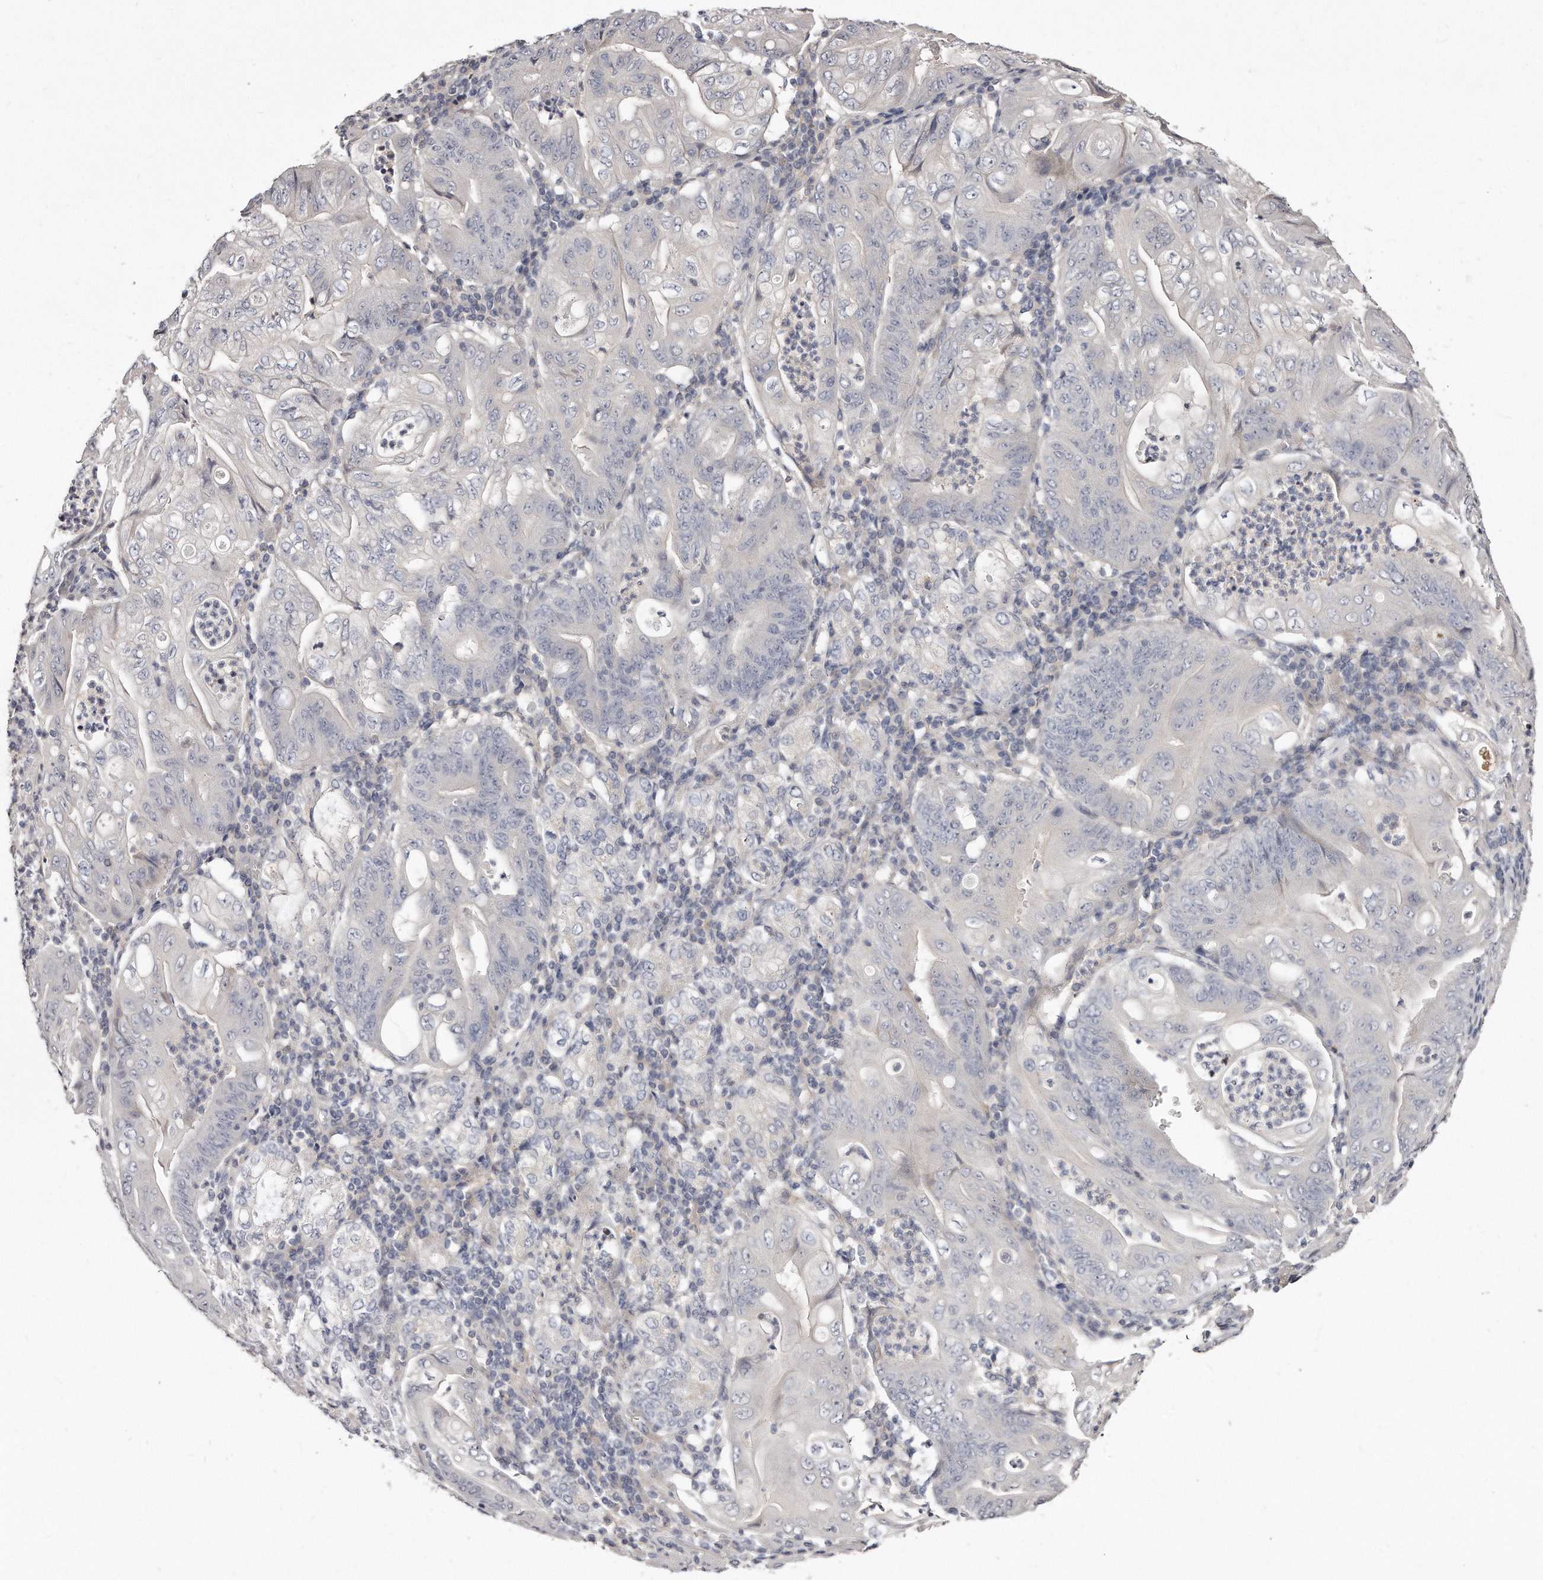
{"staining": {"intensity": "negative", "quantity": "none", "location": "none"}, "tissue": "stomach cancer", "cell_type": "Tumor cells", "image_type": "cancer", "snomed": [{"axis": "morphology", "description": "Adenocarcinoma, NOS"}, {"axis": "topography", "description": "Stomach"}], "caption": "Human stomach cancer (adenocarcinoma) stained for a protein using immunohistochemistry (IHC) demonstrates no positivity in tumor cells.", "gene": "TTLL4", "patient": {"sex": "female", "age": 73}}